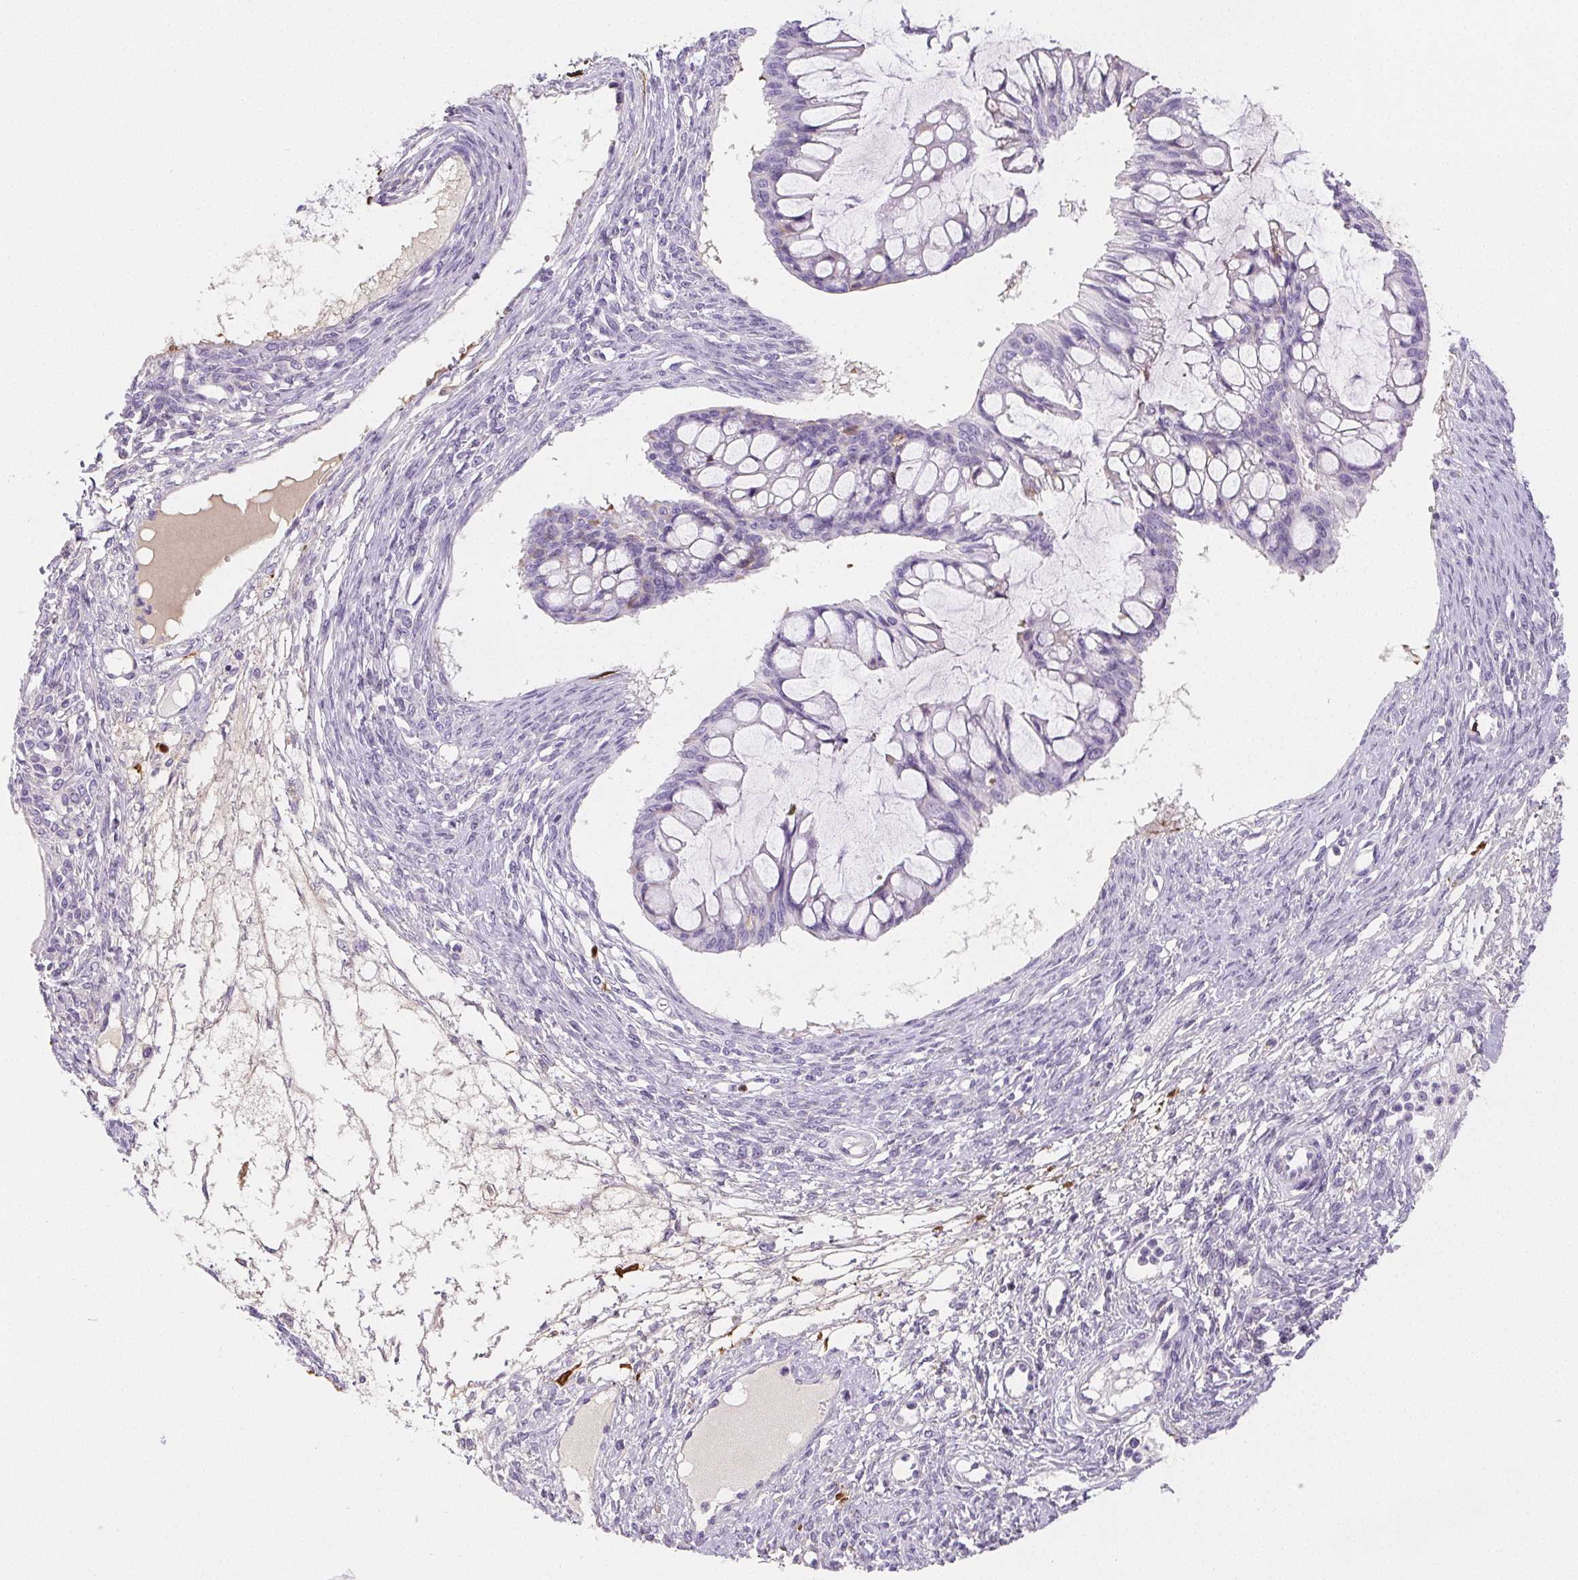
{"staining": {"intensity": "negative", "quantity": "none", "location": "none"}, "tissue": "ovarian cancer", "cell_type": "Tumor cells", "image_type": "cancer", "snomed": [{"axis": "morphology", "description": "Cystadenocarcinoma, mucinous, NOS"}, {"axis": "topography", "description": "Ovary"}], "caption": "Immunohistochemistry (IHC) image of neoplastic tissue: human ovarian cancer stained with DAB displays no significant protein staining in tumor cells. (Brightfield microscopy of DAB (3,3'-diaminobenzidine) immunohistochemistry (IHC) at high magnification).", "gene": "VTN", "patient": {"sex": "female", "age": 73}}